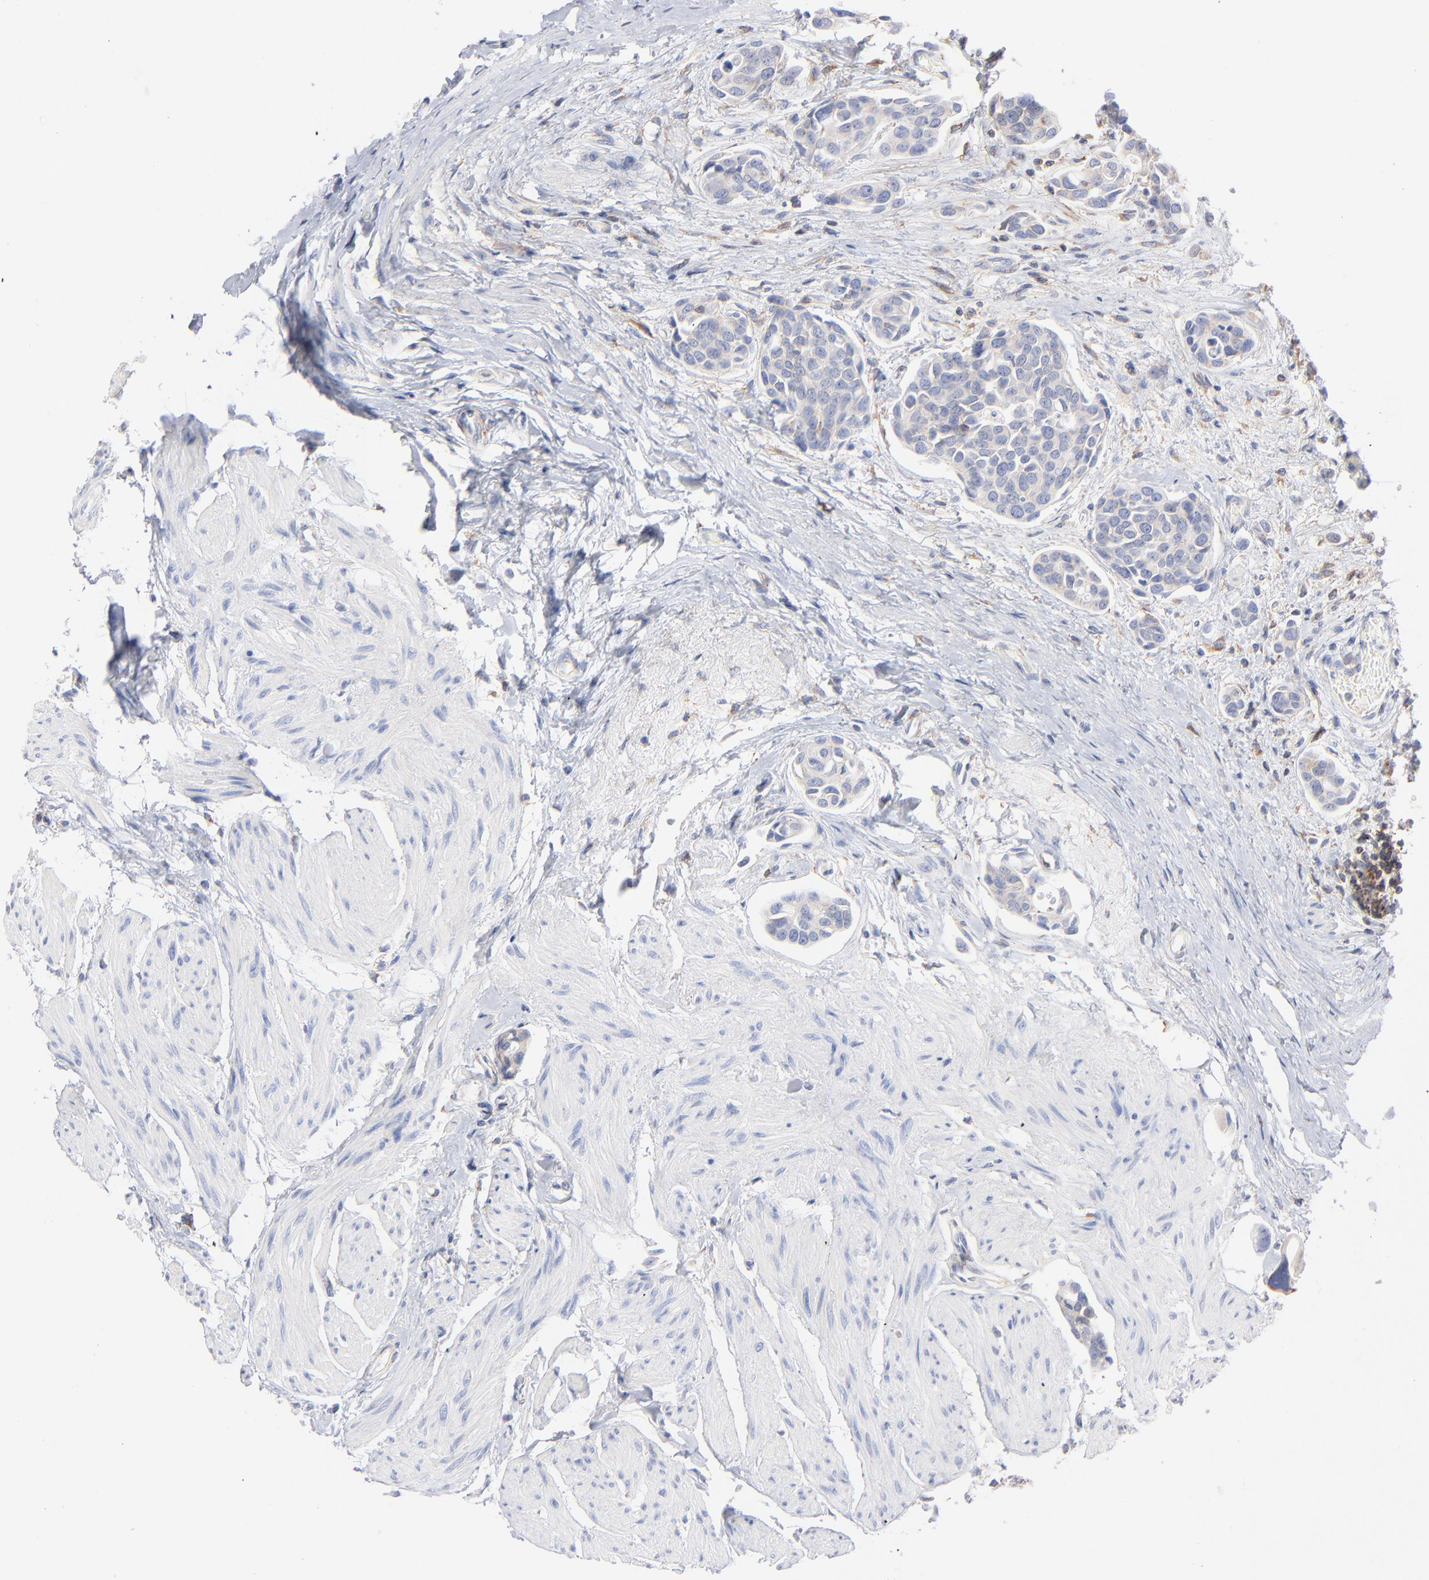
{"staining": {"intensity": "negative", "quantity": "none", "location": "none"}, "tissue": "urothelial cancer", "cell_type": "Tumor cells", "image_type": "cancer", "snomed": [{"axis": "morphology", "description": "Urothelial carcinoma, High grade"}, {"axis": "topography", "description": "Urinary bladder"}], "caption": "Urothelial cancer stained for a protein using immunohistochemistry (IHC) exhibits no staining tumor cells.", "gene": "SEPTIN6", "patient": {"sex": "male", "age": 78}}